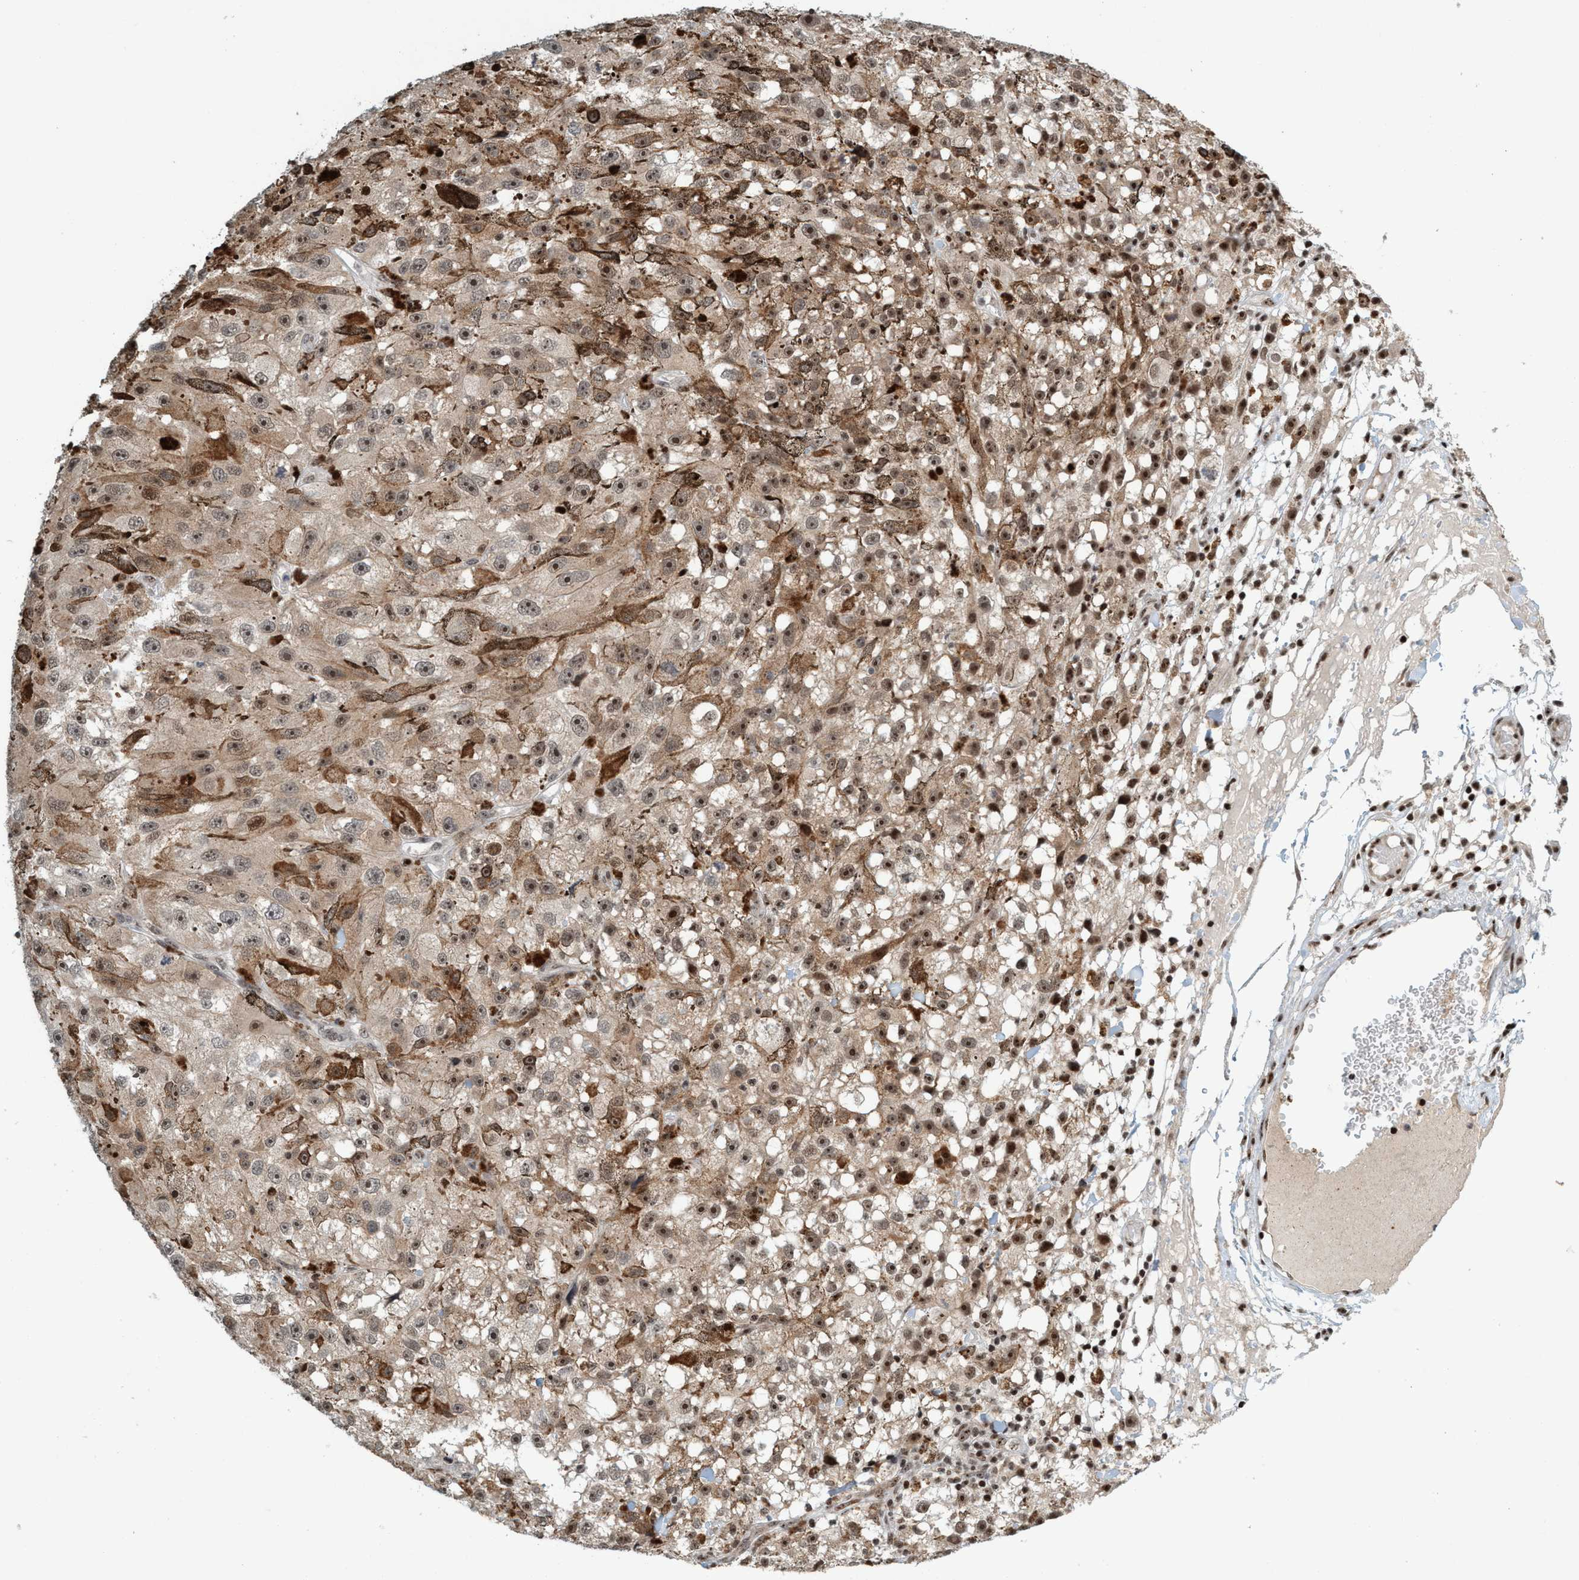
{"staining": {"intensity": "moderate", "quantity": ">75%", "location": "nuclear"}, "tissue": "melanoma", "cell_type": "Tumor cells", "image_type": "cancer", "snomed": [{"axis": "morphology", "description": "Malignant melanoma, NOS"}, {"axis": "topography", "description": "Skin"}], "caption": "Brown immunohistochemical staining in melanoma exhibits moderate nuclear staining in about >75% of tumor cells. (DAB = brown stain, brightfield microscopy at high magnification).", "gene": "SMCR8", "patient": {"sex": "female", "age": 104}}